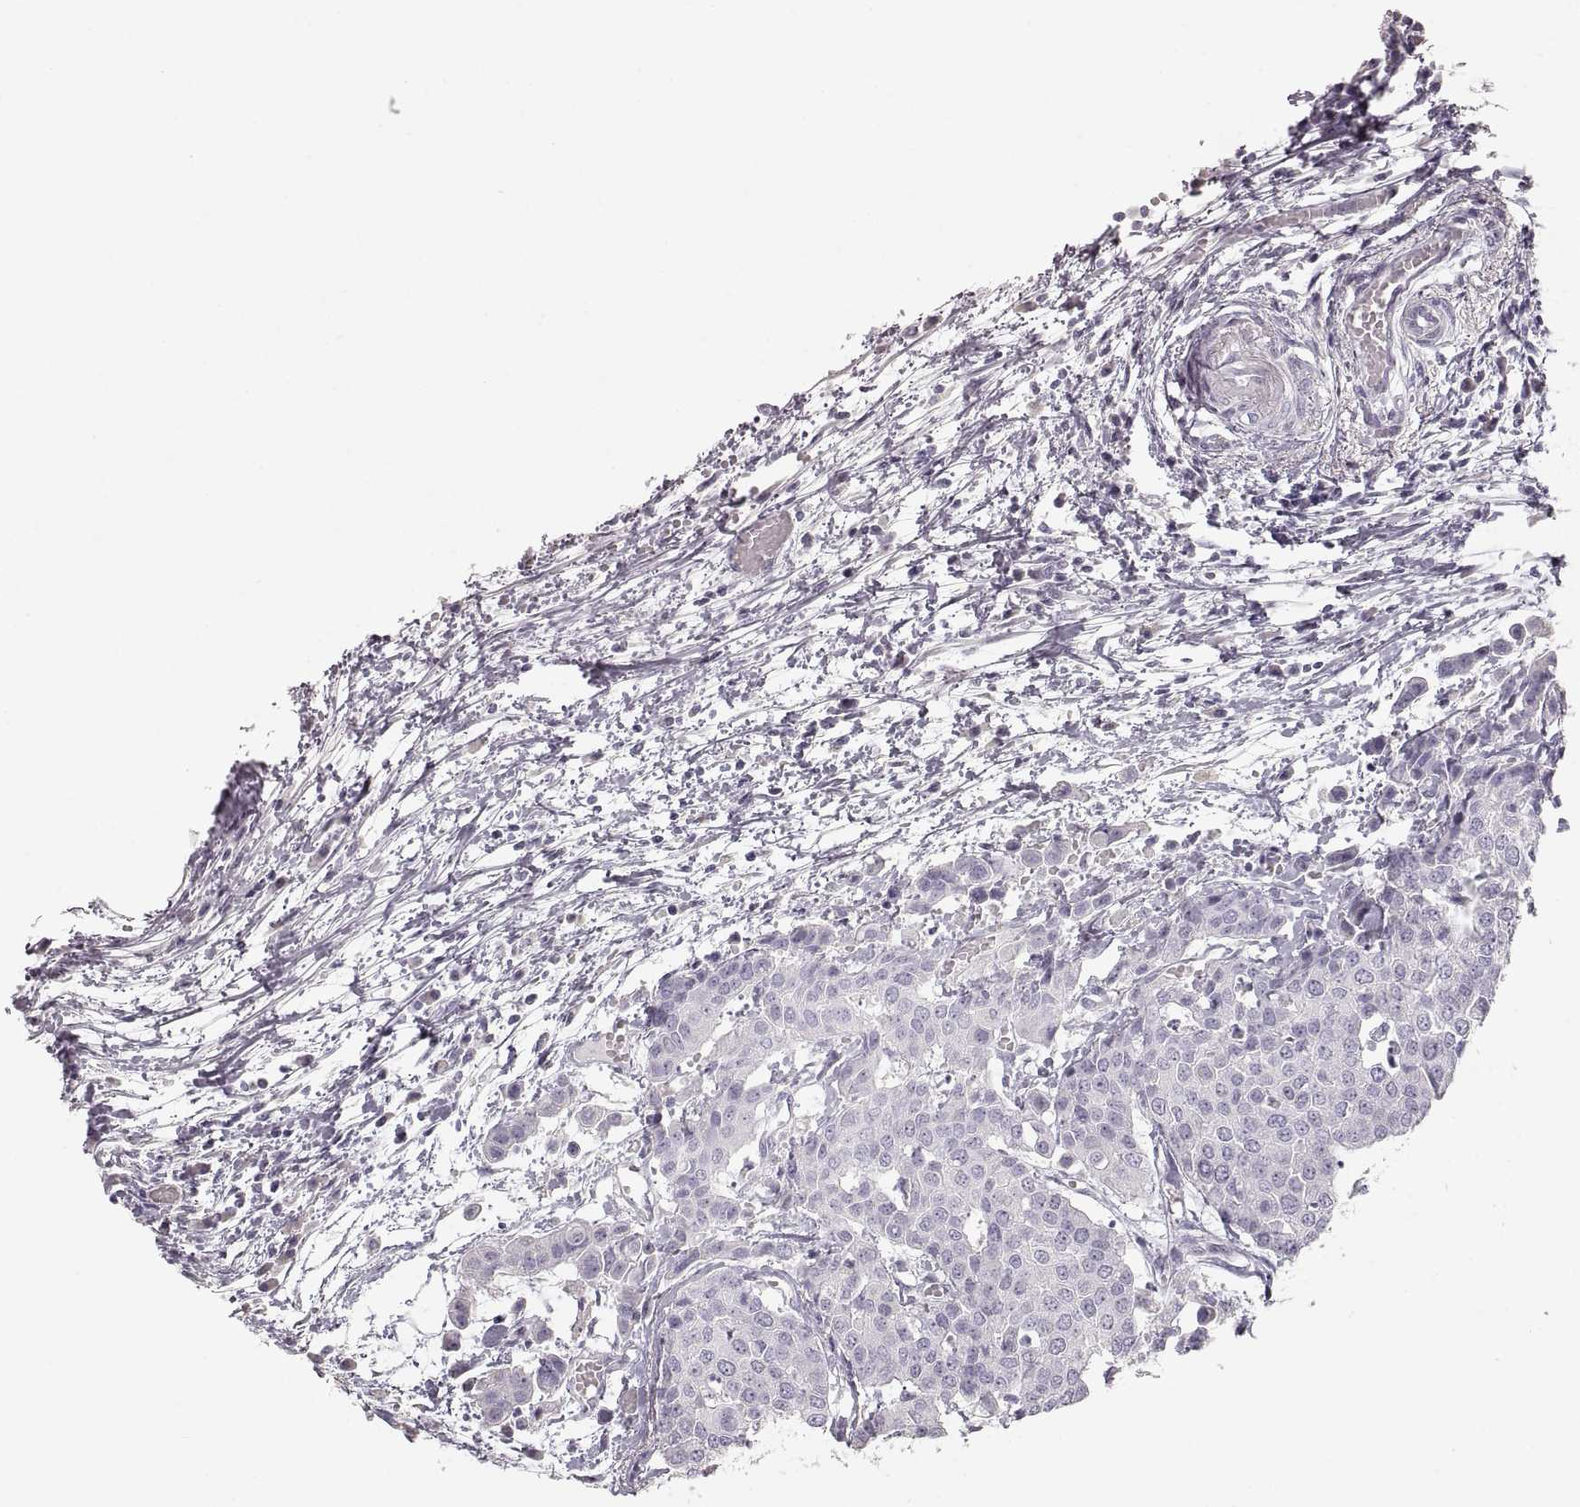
{"staining": {"intensity": "negative", "quantity": "none", "location": "none"}, "tissue": "carcinoid", "cell_type": "Tumor cells", "image_type": "cancer", "snomed": [{"axis": "morphology", "description": "Carcinoid, malignant, NOS"}, {"axis": "topography", "description": "Colon"}], "caption": "High power microscopy image of an IHC image of carcinoid, revealing no significant positivity in tumor cells.", "gene": "ZP3", "patient": {"sex": "male", "age": 81}}